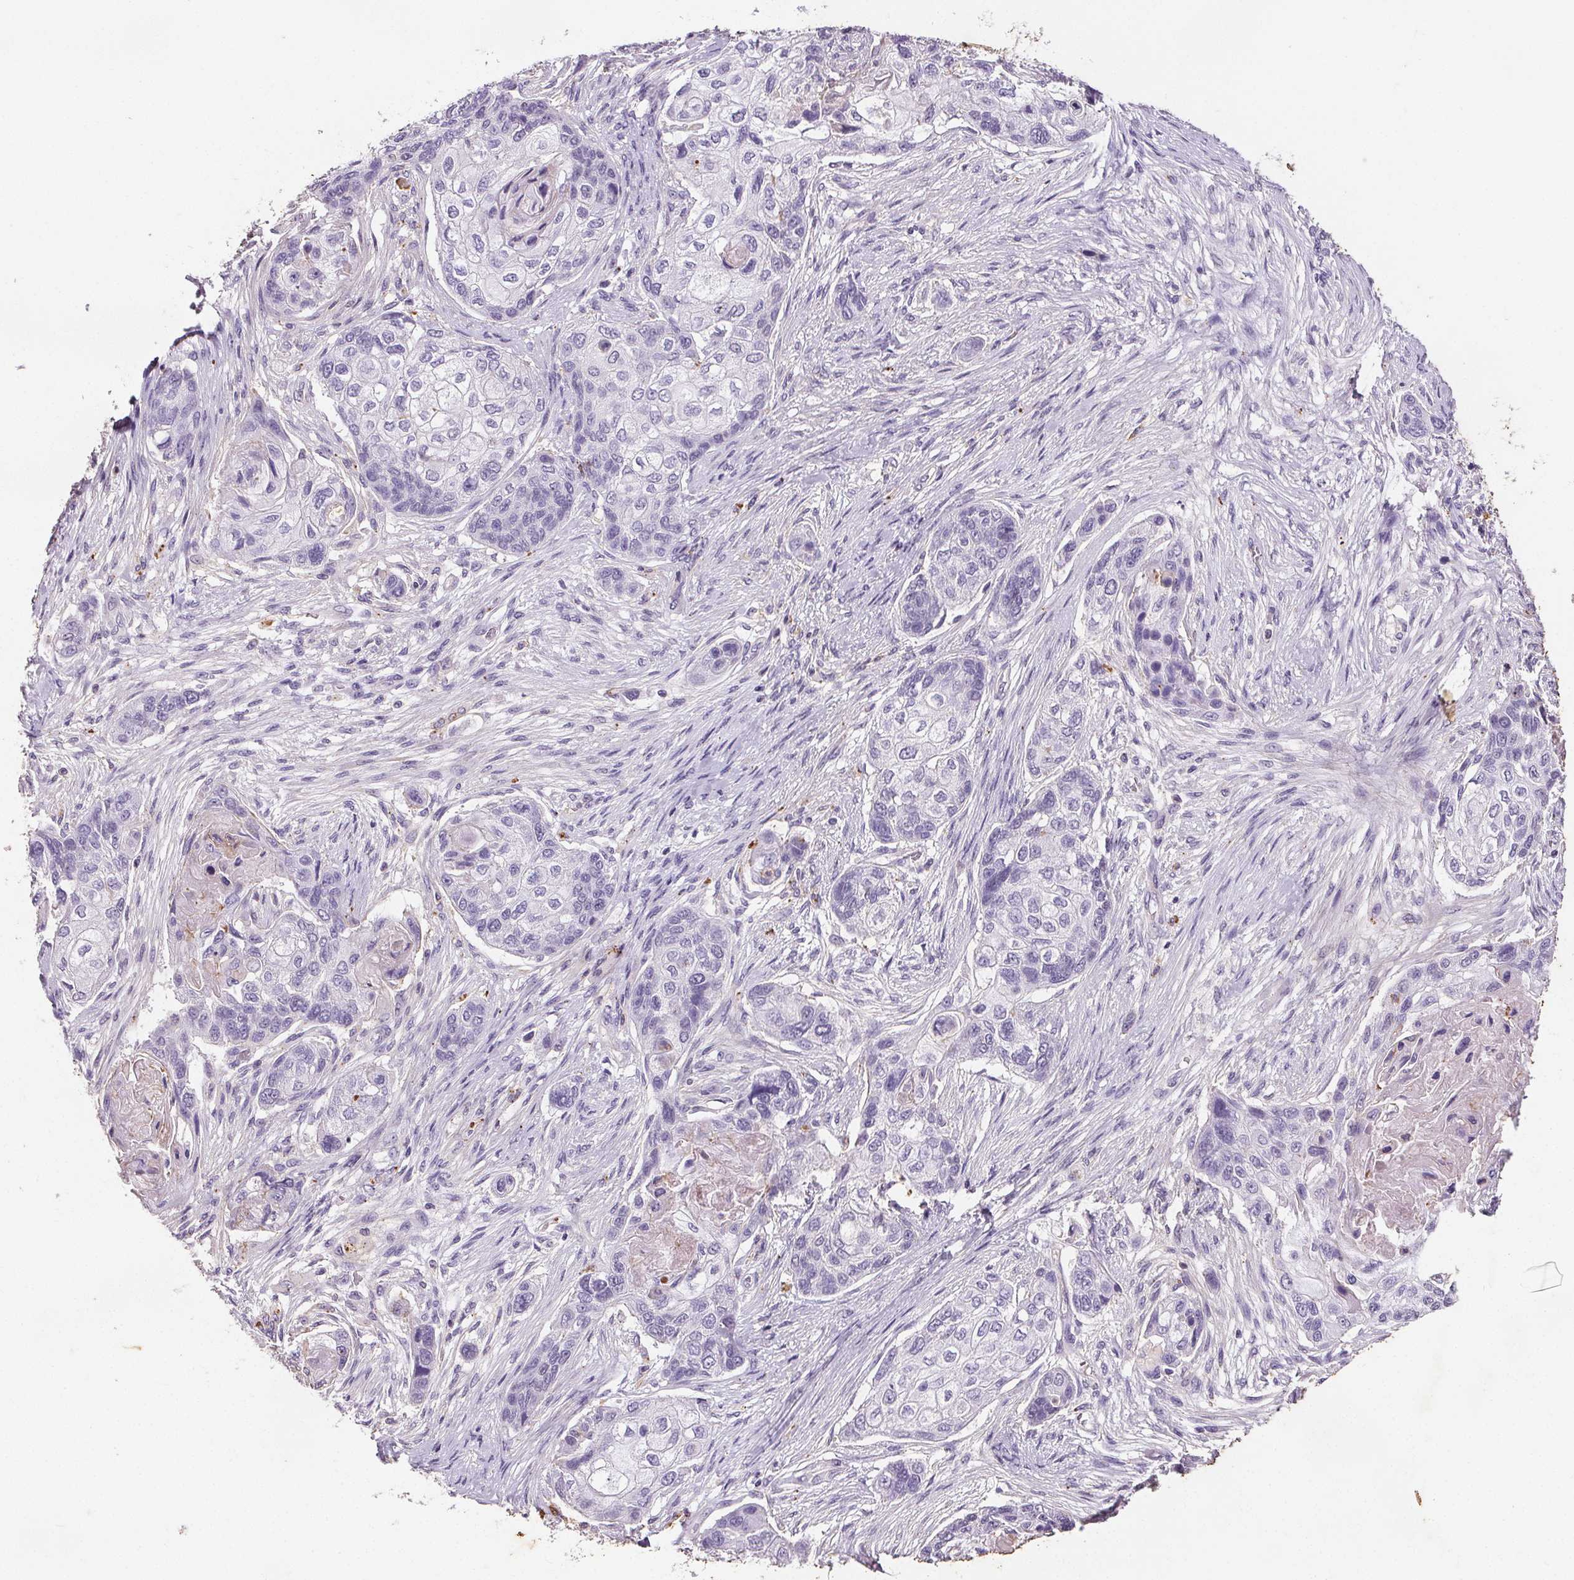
{"staining": {"intensity": "negative", "quantity": "none", "location": "none"}, "tissue": "lung cancer", "cell_type": "Tumor cells", "image_type": "cancer", "snomed": [{"axis": "morphology", "description": "Squamous cell carcinoma, NOS"}, {"axis": "topography", "description": "Lung"}], "caption": "Immunohistochemistry of squamous cell carcinoma (lung) shows no staining in tumor cells.", "gene": "C19orf84", "patient": {"sex": "male", "age": 69}}